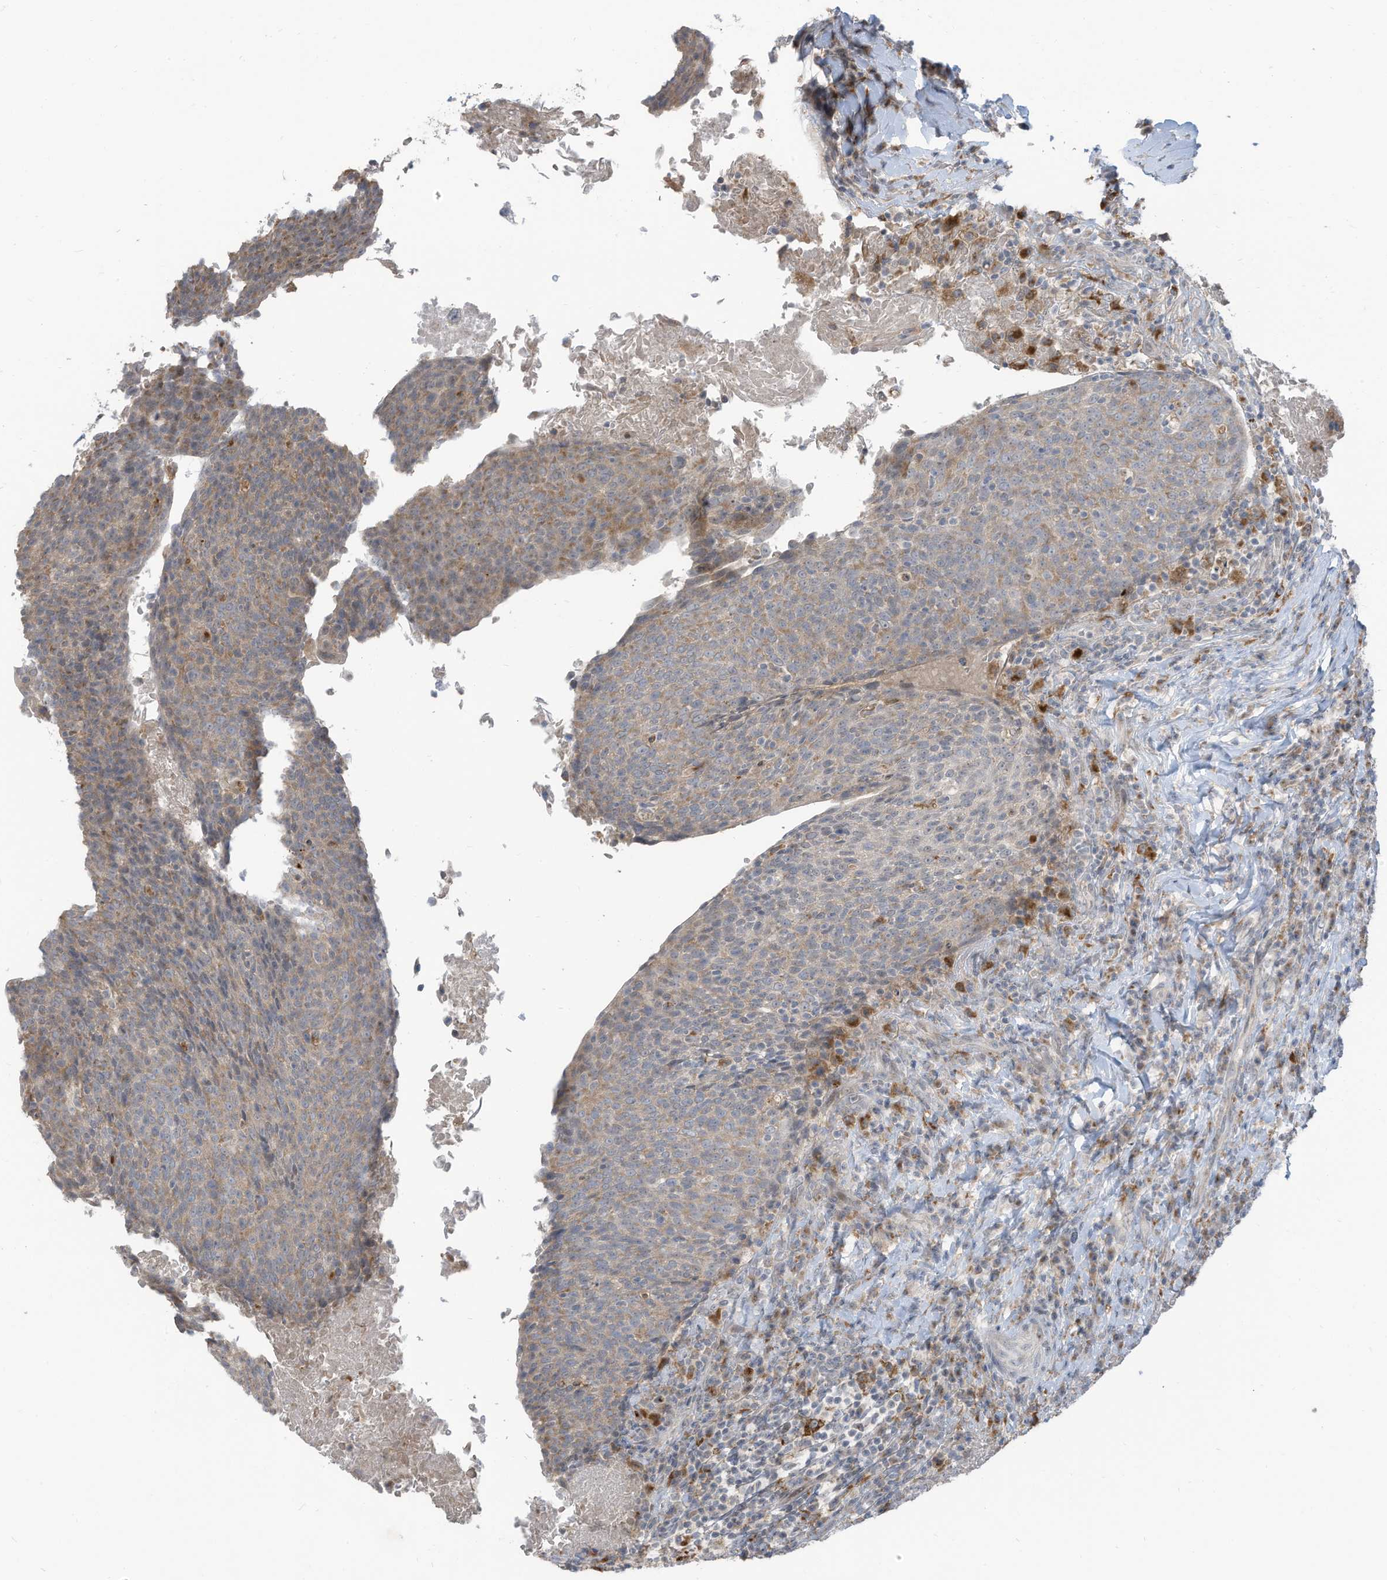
{"staining": {"intensity": "weak", "quantity": "25%-75%", "location": "cytoplasmic/membranous"}, "tissue": "head and neck cancer", "cell_type": "Tumor cells", "image_type": "cancer", "snomed": [{"axis": "morphology", "description": "Squamous cell carcinoma, NOS"}, {"axis": "morphology", "description": "Squamous cell carcinoma, metastatic, NOS"}, {"axis": "topography", "description": "Lymph node"}, {"axis": "topography", "description": "Head-Neck"}], "caption": "Immunohistochemistry (IHC) of metastatic squamous cell carcinoma (head and neck) shows low levels of weak cytoplasmic/membranous positivity in approximately 25%-75% of tumor cells.", "gene": "DZIP3", "patient": {"sex": "male", "age": 62}}